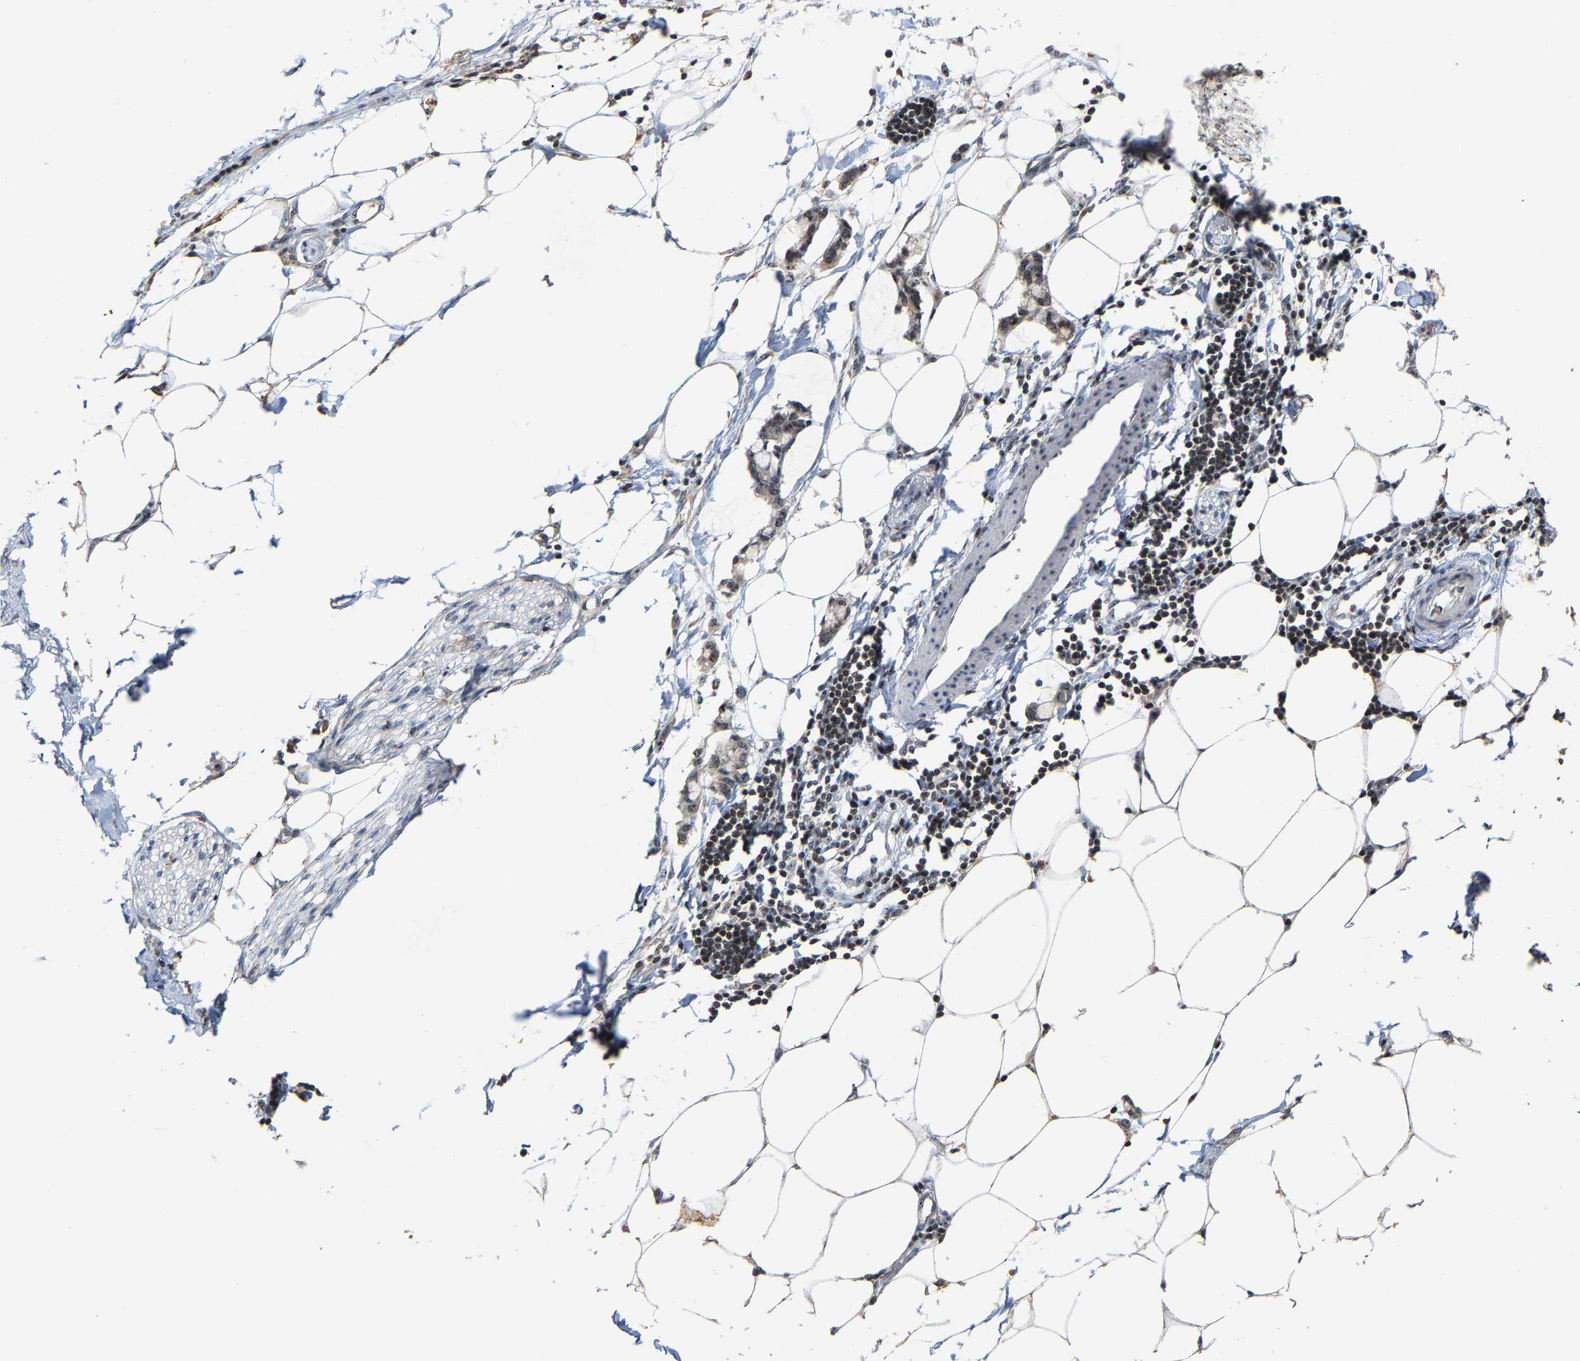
{"staining": {"intensity": "moderate", "quantity": "25%-75%", "location": "cytoplasmic/membranous,nuclear"}, "tissue": "adipose tissue", "cell_type": "Adipocytes", "image_type": "normal", "snomed": [{"axis": "morphology", "description": "Normal tissue, NOS"}, {"axis": "morphology", "description": "Adenocarcinoma, NOS"}, {"axis": "topography", "description": "Colon"}, {"axis": "topography", "description": "Peripheral nerve tissue"}], "caption": "Immunohistochemical staining of unremarkable human adipose tissue demonstrates moderate cytoplasmic/membranous,nuclear protein expression in about 25%-75% of adipocytes.", "gene": "NOP58", "patient": {"sex": "male", "age": 14}}